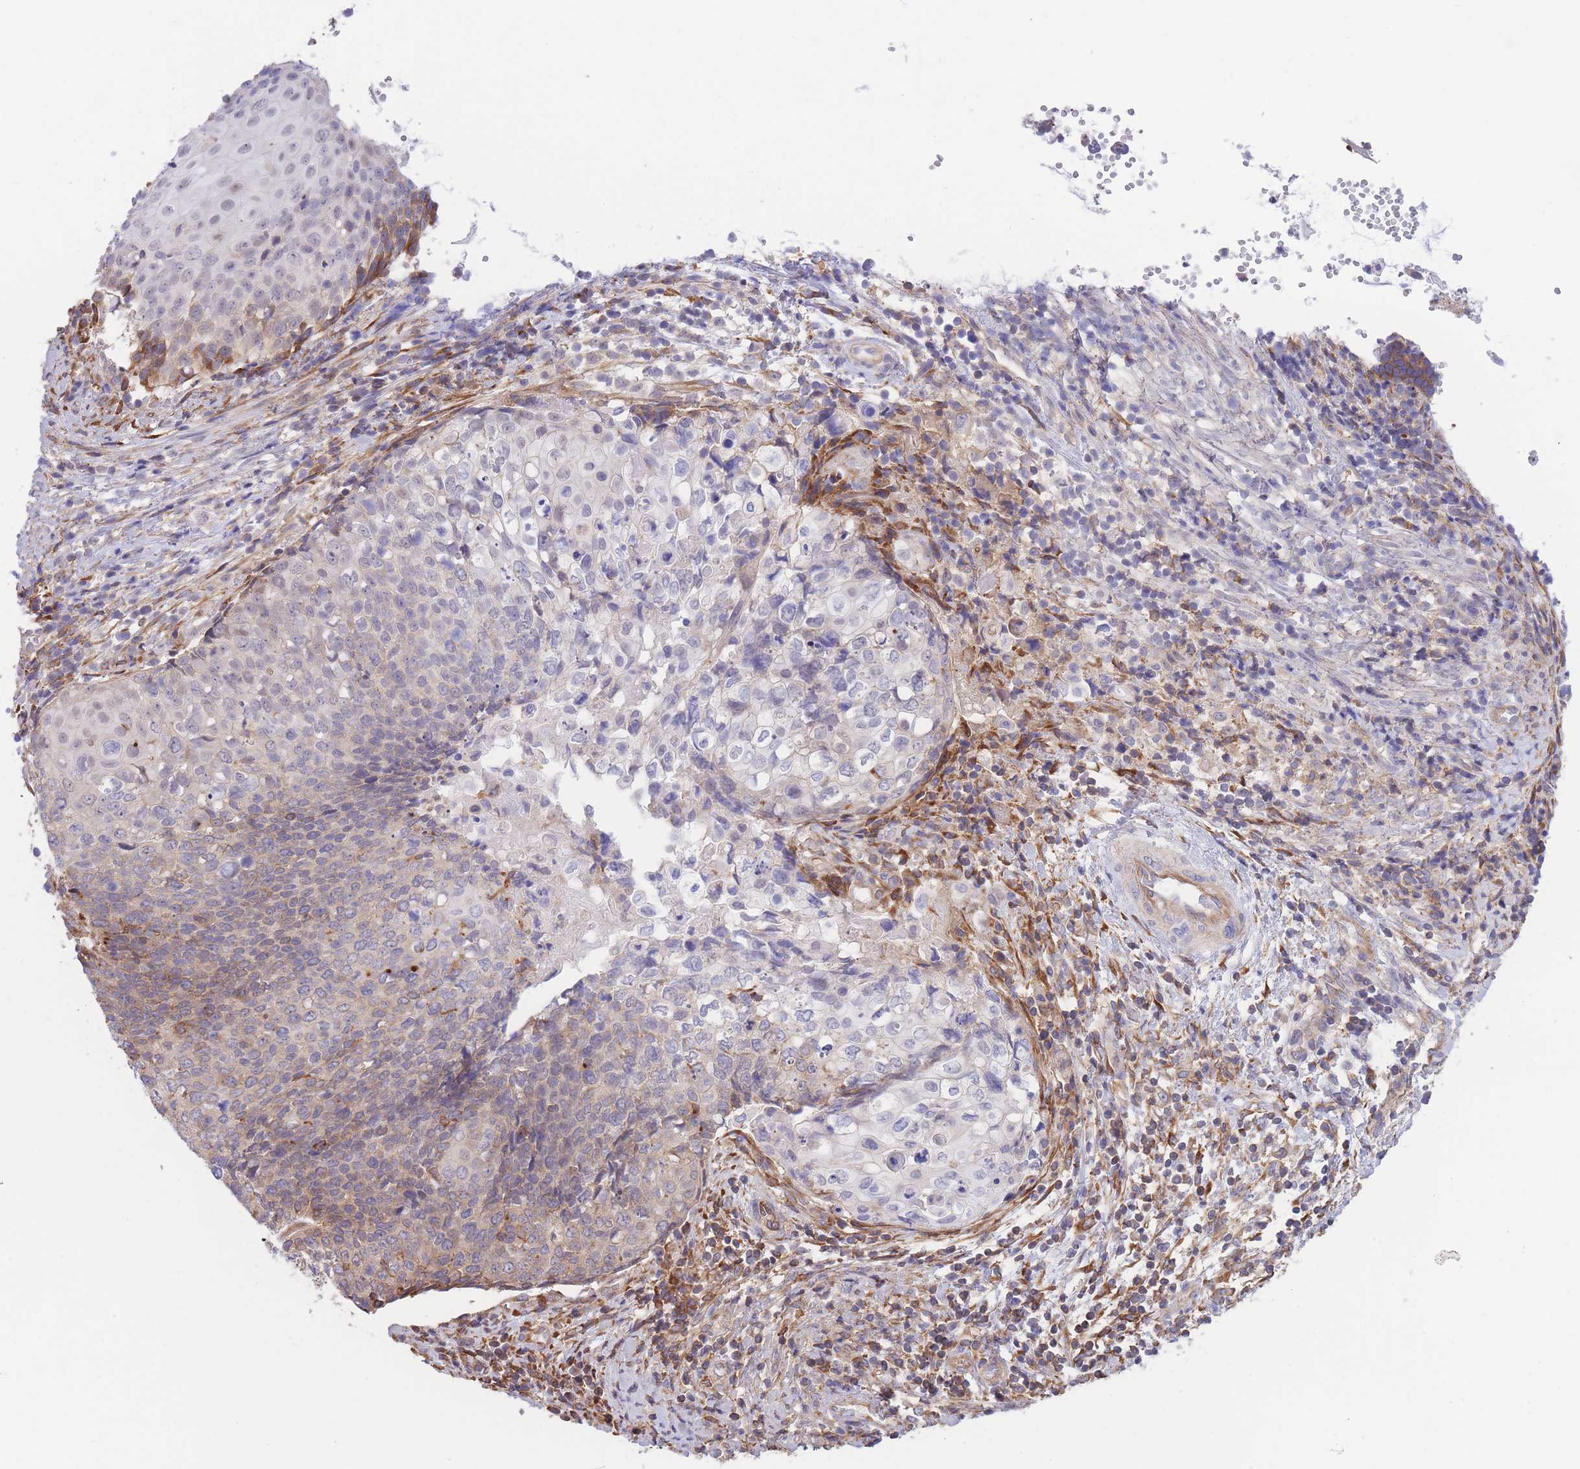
{"staining": {"intensity": "weak", "quantity": "<25%", "location": "cytoplasmic/membranous"}, "tissue": "cervical cancer", "cell_type": "Tumor cells", "image_type": "cancer", "snomed": [{"axis": "morphology", "description": "Squamous cell carcinoma, NOS"}, {"axis": "topography", "description": "Cervix"}], "caption": "DAB immunohistochemical staining of human cervical cancer (squamous cell carcinoma) reveals no significant staining in tumor cells.", "gene": "LRRN4CL", "patient": {"sex": "female", "age": 39}}